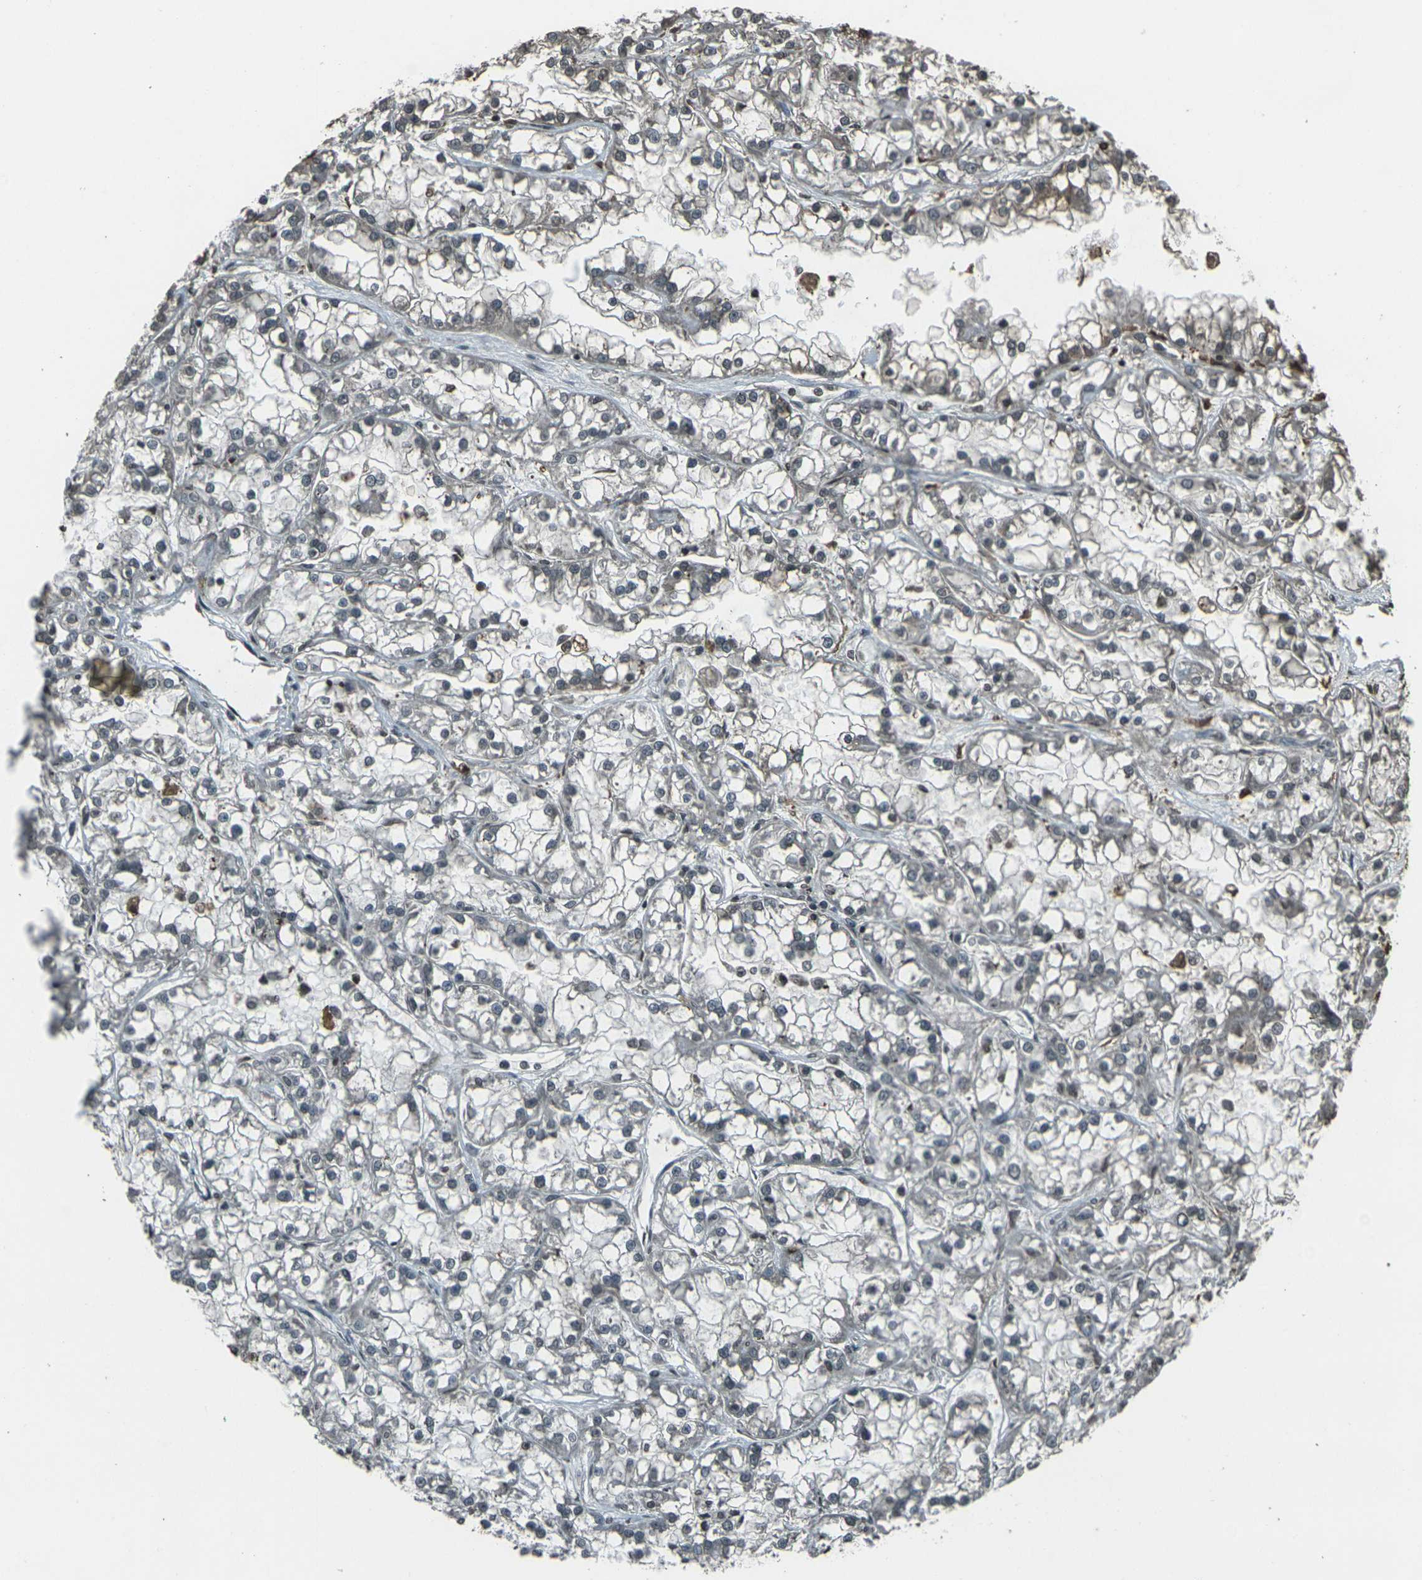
{"staining": {"intensity": "negative", "quantity": "none", "location": "none"}, "tissue": "renal cancer", "cell_type": "Tumor cells", "image_type": "cancer", "snomed": [{"axis": "morphology", "description": "Adenocarcinoma, NOS"}, {"axis": "topography", "description": "Kidney"}], "caption": "Tumor cells show no significant positivity in adenocarcinoma (renal).", "gene": "PRPF8", "patient": {"sex": "female", "age": 52}}